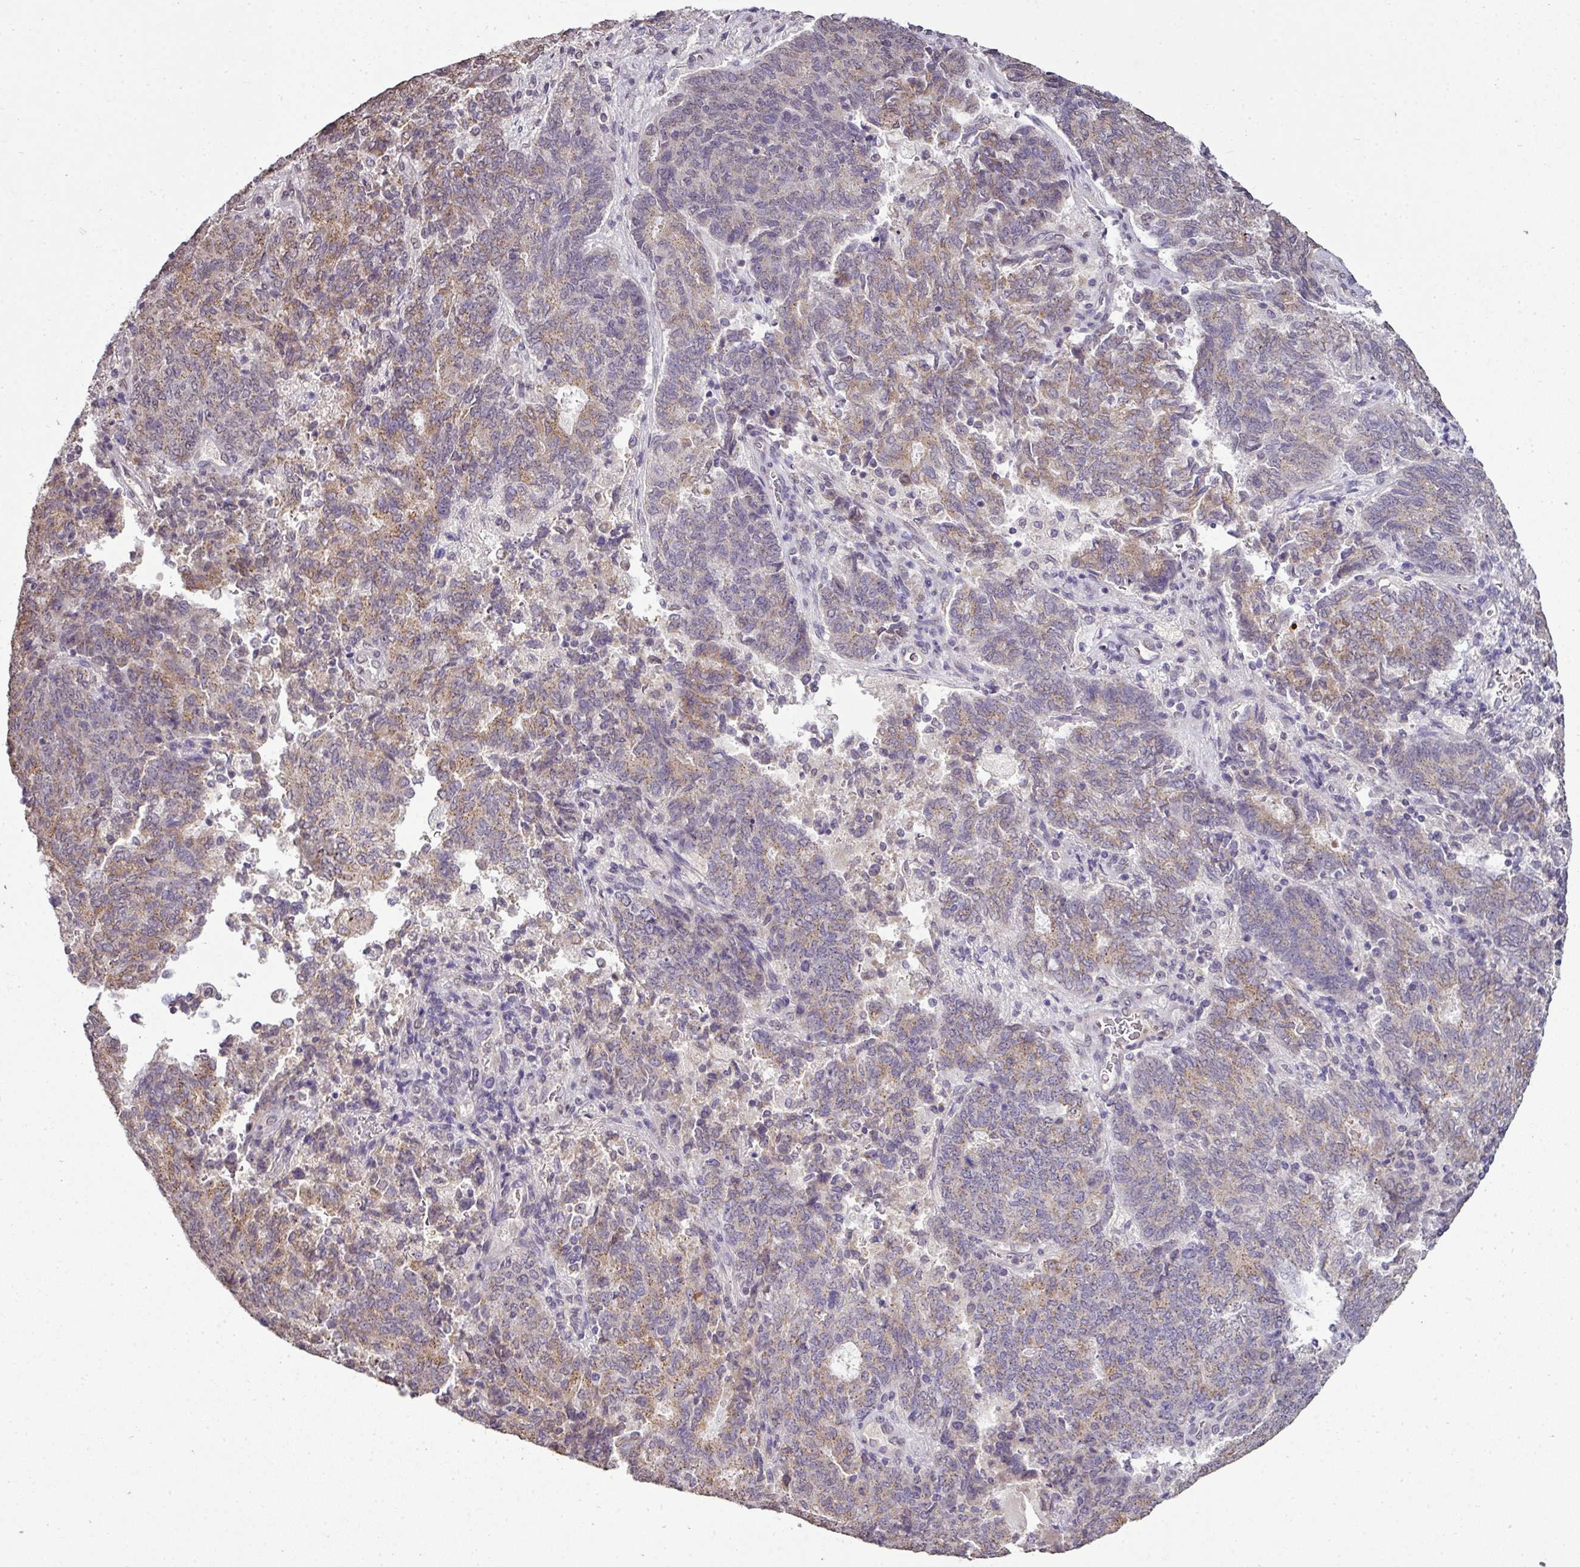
{"staining": {"intensity": "weak", "quantity": "25%-75%", "location": "cytoplasmic/membranous"}, "tissue": "endometrial cancer", "cell_type": "Tumor cells", "image_type": "cancer", "snomed": [{"axis": "morphology", "description": "Adenocarcinoma, NOS"}, {"axis": "topography", "description": "Endometrium"}], "caption": "Endometrial adenocarcinoma stained for a protein (brown) shows weak cytoplasmic/membranous positive staining in approximately 25%-75% of tumor cells.", "gene": "JPH2", "patient": {"sex": "female", "age": 80}}